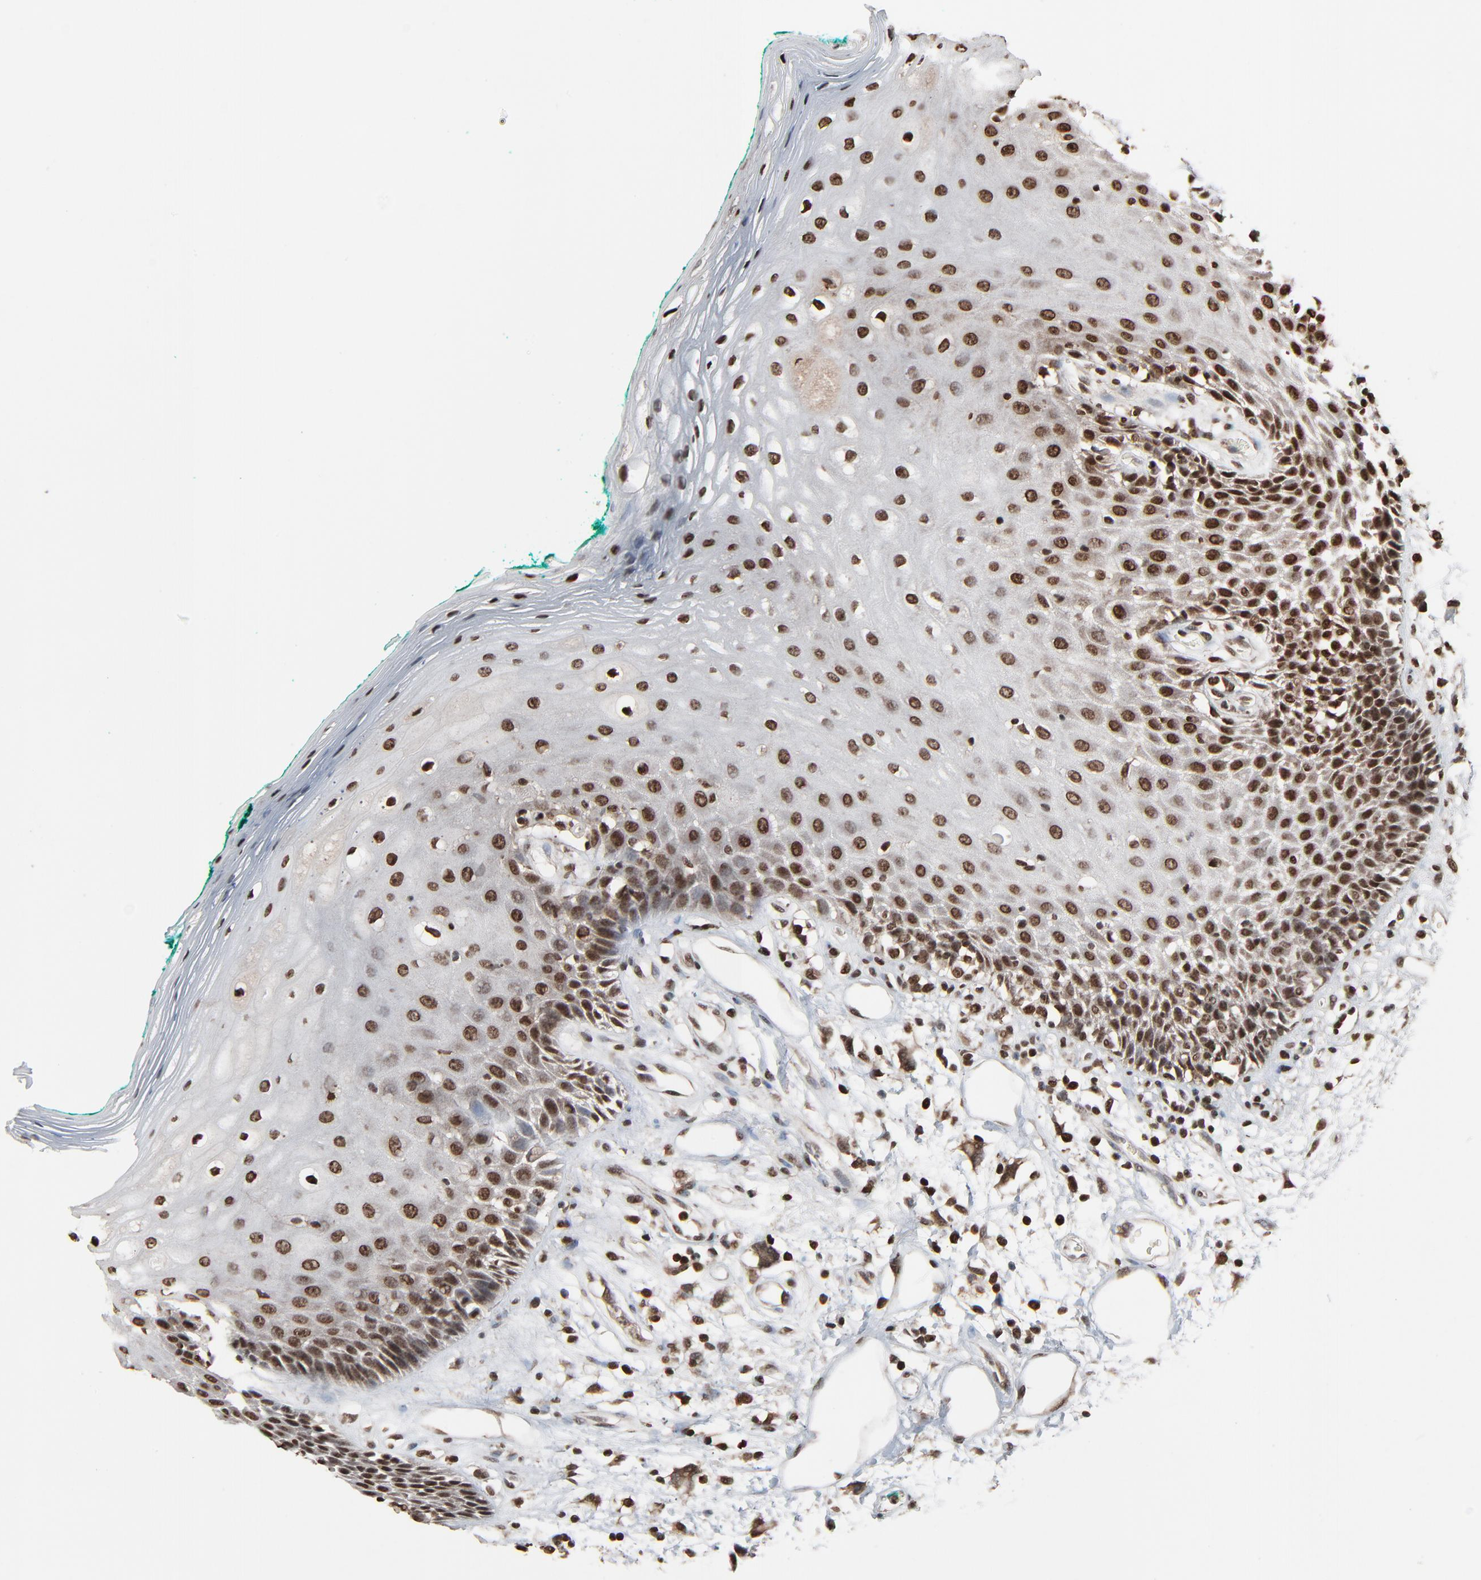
{"staining": {"intensity": "strong", "quantity": ">75%", "location": "nuclear"}, "tissue": "oral mucosa", "cell_type": "Squamous epithelial cells", "image_type": "normal", "snomed": [{"axis": "morphology", "description": "Normal tissue, NOS"}, {"axis": "morphology", "description": "Squamous cell carcinoma, NOS"}, {"axis": "topography", "description": "Skeletal muscle"}, {"axis": "topography", "description": "Oral tissue"}, {"axis": "topography", "description": "Head-Neck"}], "caption": "Oral mucosa stained with DAB (3,3'-diaminobenzidine) IHC demonstrates high levels of strong nuclear staining in about >75% of squamous epithelial cells. The staining was performed using DAB (3,3'-diaminobenzidine) to visualize the protein expression in brown, while the nuclei were stained in blue with hematoxylin (Magnification: 20x).", "gene": "RPS6KA3", "patient": {"sex": "female", "age": 84}}